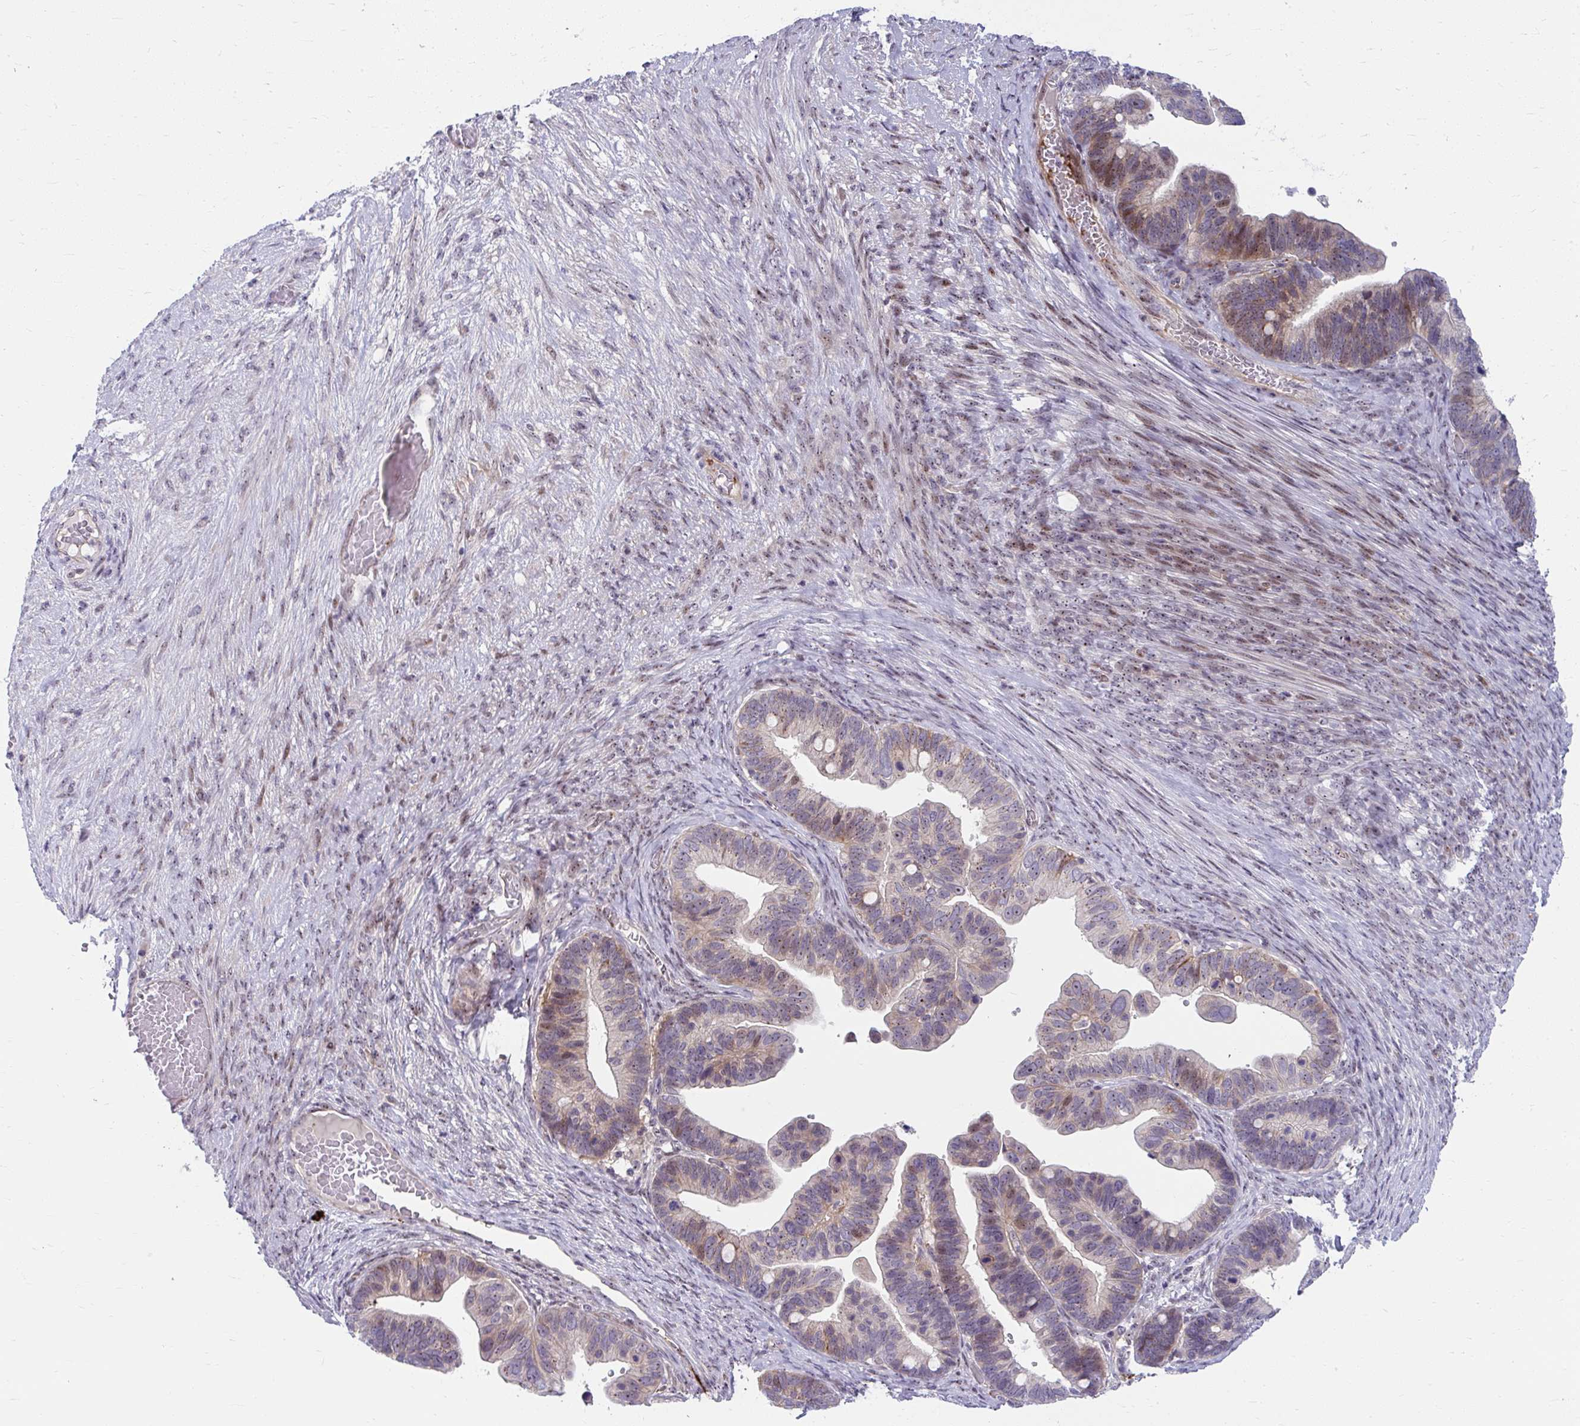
{"staining": {"intensity": "moderate", "quantity": "<25%", "location": "cytoplasmic/membranous,nuclear"}, "tissue": "ovarian cancer", "cell_type": "Tumor cells", "image_type": "cancer", "snomed": [{"axis": "morphology", "description": "Cystadenocarcinoma, serous, NOS"}, {"axis": "topography", "description": "Ovary"}], "caption": "High-magnification brightfield microscopy of ovarian cancer (serous cystadenocarcinoma) stained with DAB (3,3'-diaminobenzidine) (brown) and counterstained with hematoxylin (blue). tumor cells exhibit moderate cytoplasmic/membranous and nuclear expression is appreciated in approximately<25% of cells. (Stains: DAB in brown, nuclei in blue, Microscopy: brightfield microscopy at high magnification).", "gene": "MUS81", "patient": {"sex": "female", "age": 56}}